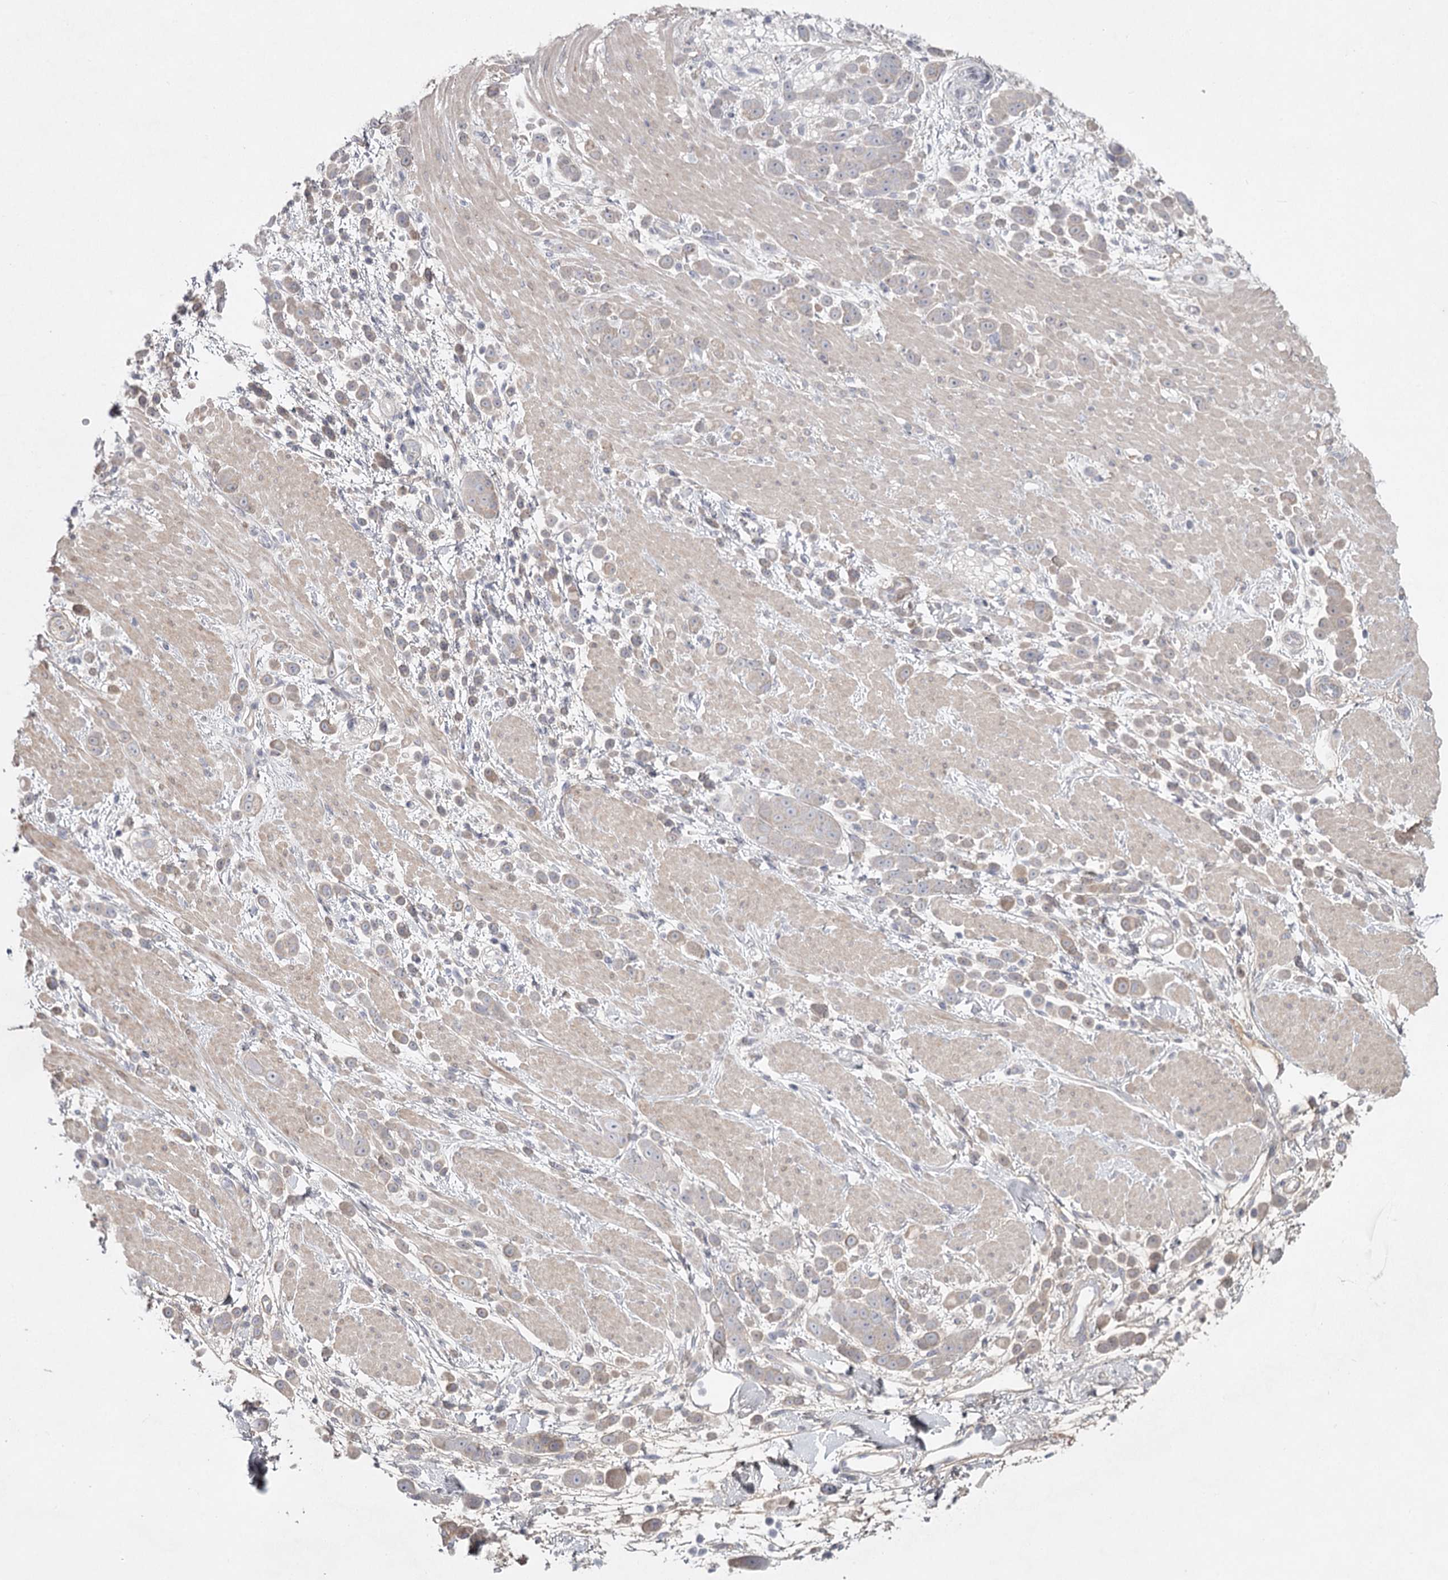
{"staining": {"intensity": "weak", "quantity": "25%-75%", "location": "cytoplasmic/membranous"}, "tissue": "pancreatic cancer", "cell_type": "Tumor cells", "image_type": "cancer", "snomed": [{"axis": "morphology", "description": "Normal tissue, NOS"}, {"axis": "morphology", "description": "Adenocarcinoma, NOS"}, {"axis": "topography", "description": "Pancreas"}], "caption": "Protein staining by IHC exhibits weak cytoplasmic/membranous expression in approximately 25%-75% of tumor cells in pancreatic cancer.", "gene": "DHRS9", "patient": {"sex": "female", "age": 64}}